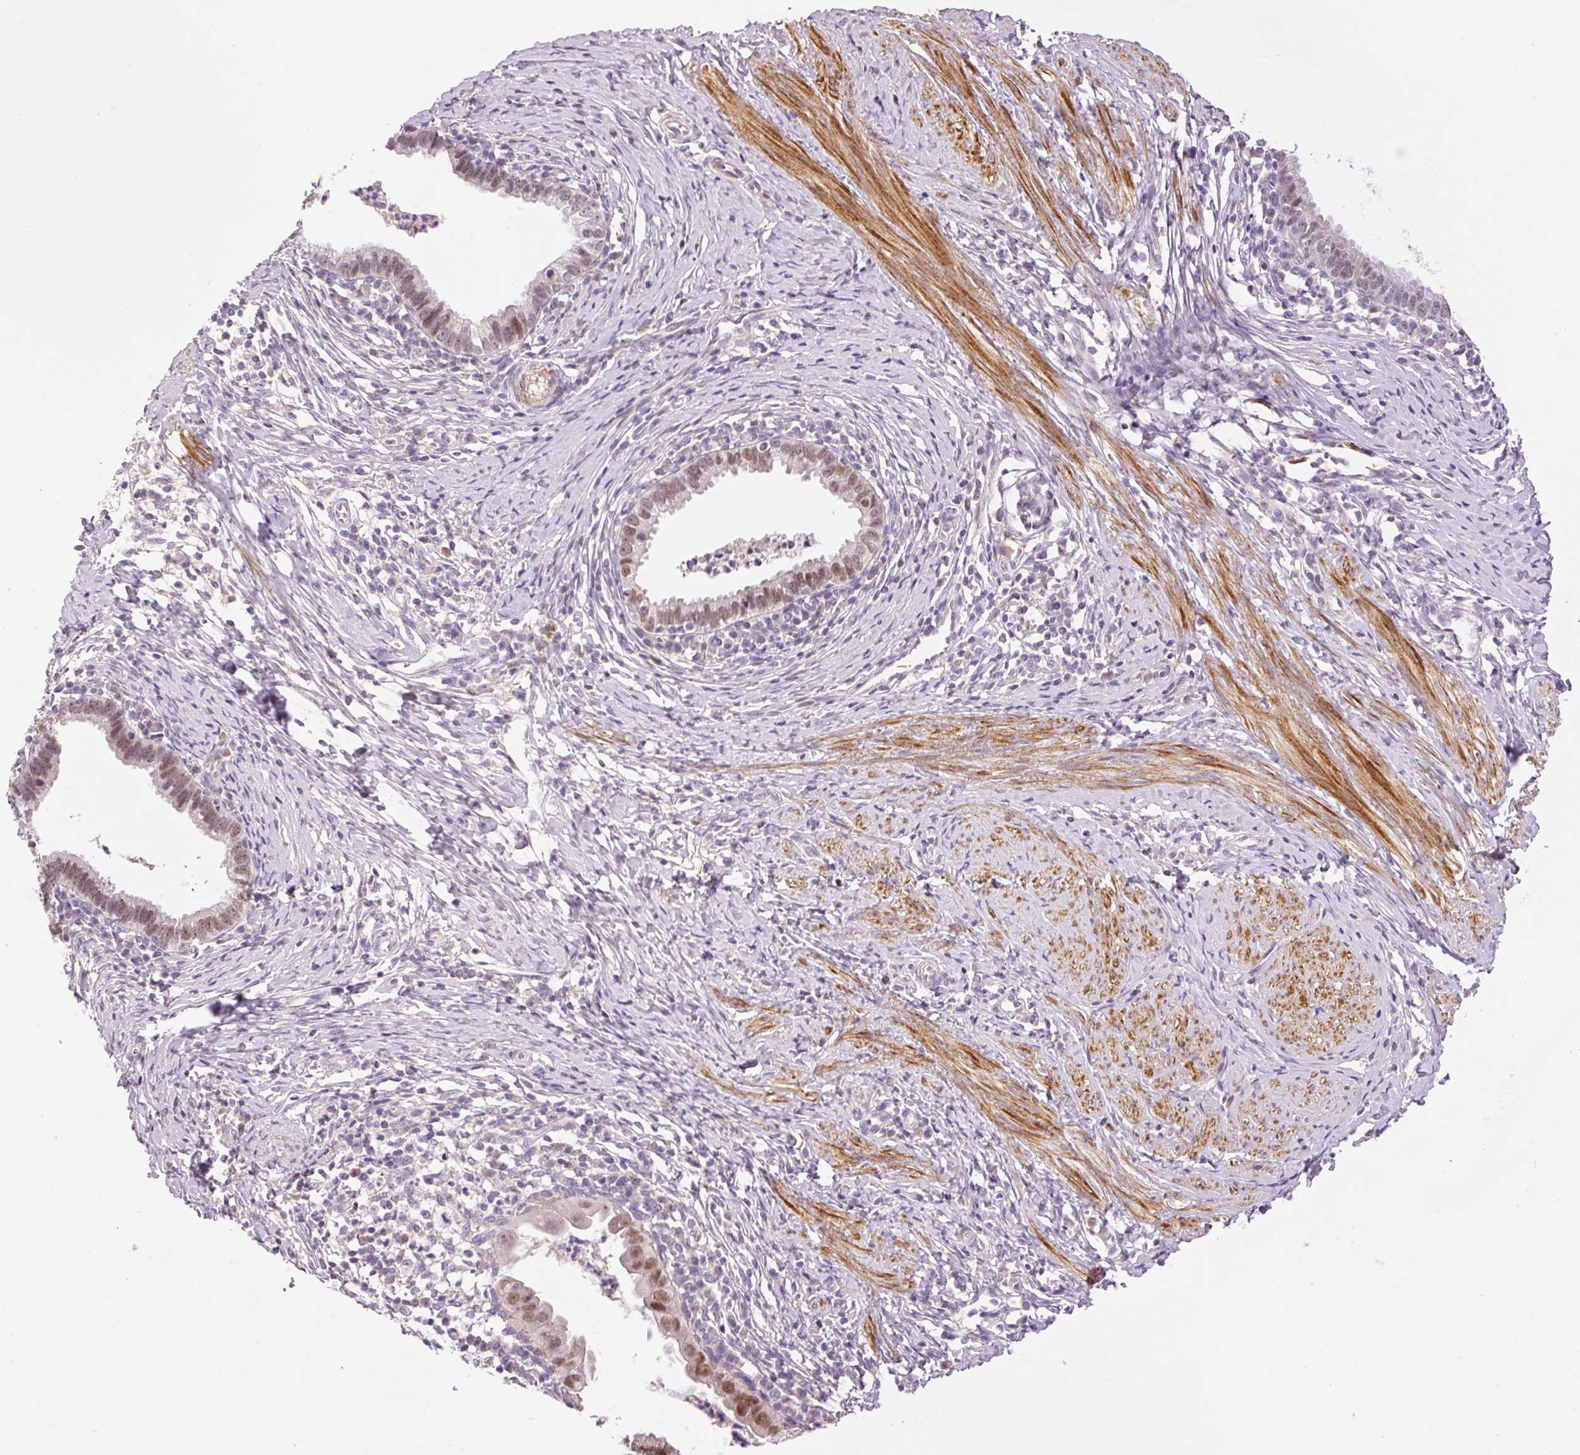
{"staining": {"intensity": "moderate", "quantity": ">75%", "location": "nuclear"}, "tissue": "cervical cancer", "cell_type": "Tumor cells", "image_type": "cancer", "snomed": [{"axis": "morphology", "description": "Adenocarcinoma, NOS"}, {"axis": "topography", "description": "Cervix"}], "caption": "Immunohistochemical staining of human cervical adenocarcinoma exhibits moderate nuclear protein positivity in approximately >75% of tumor cells. Nuclei are stained in blue.", "gene": "HNF1A", "patient": {"sex": "female", "age": 36}}